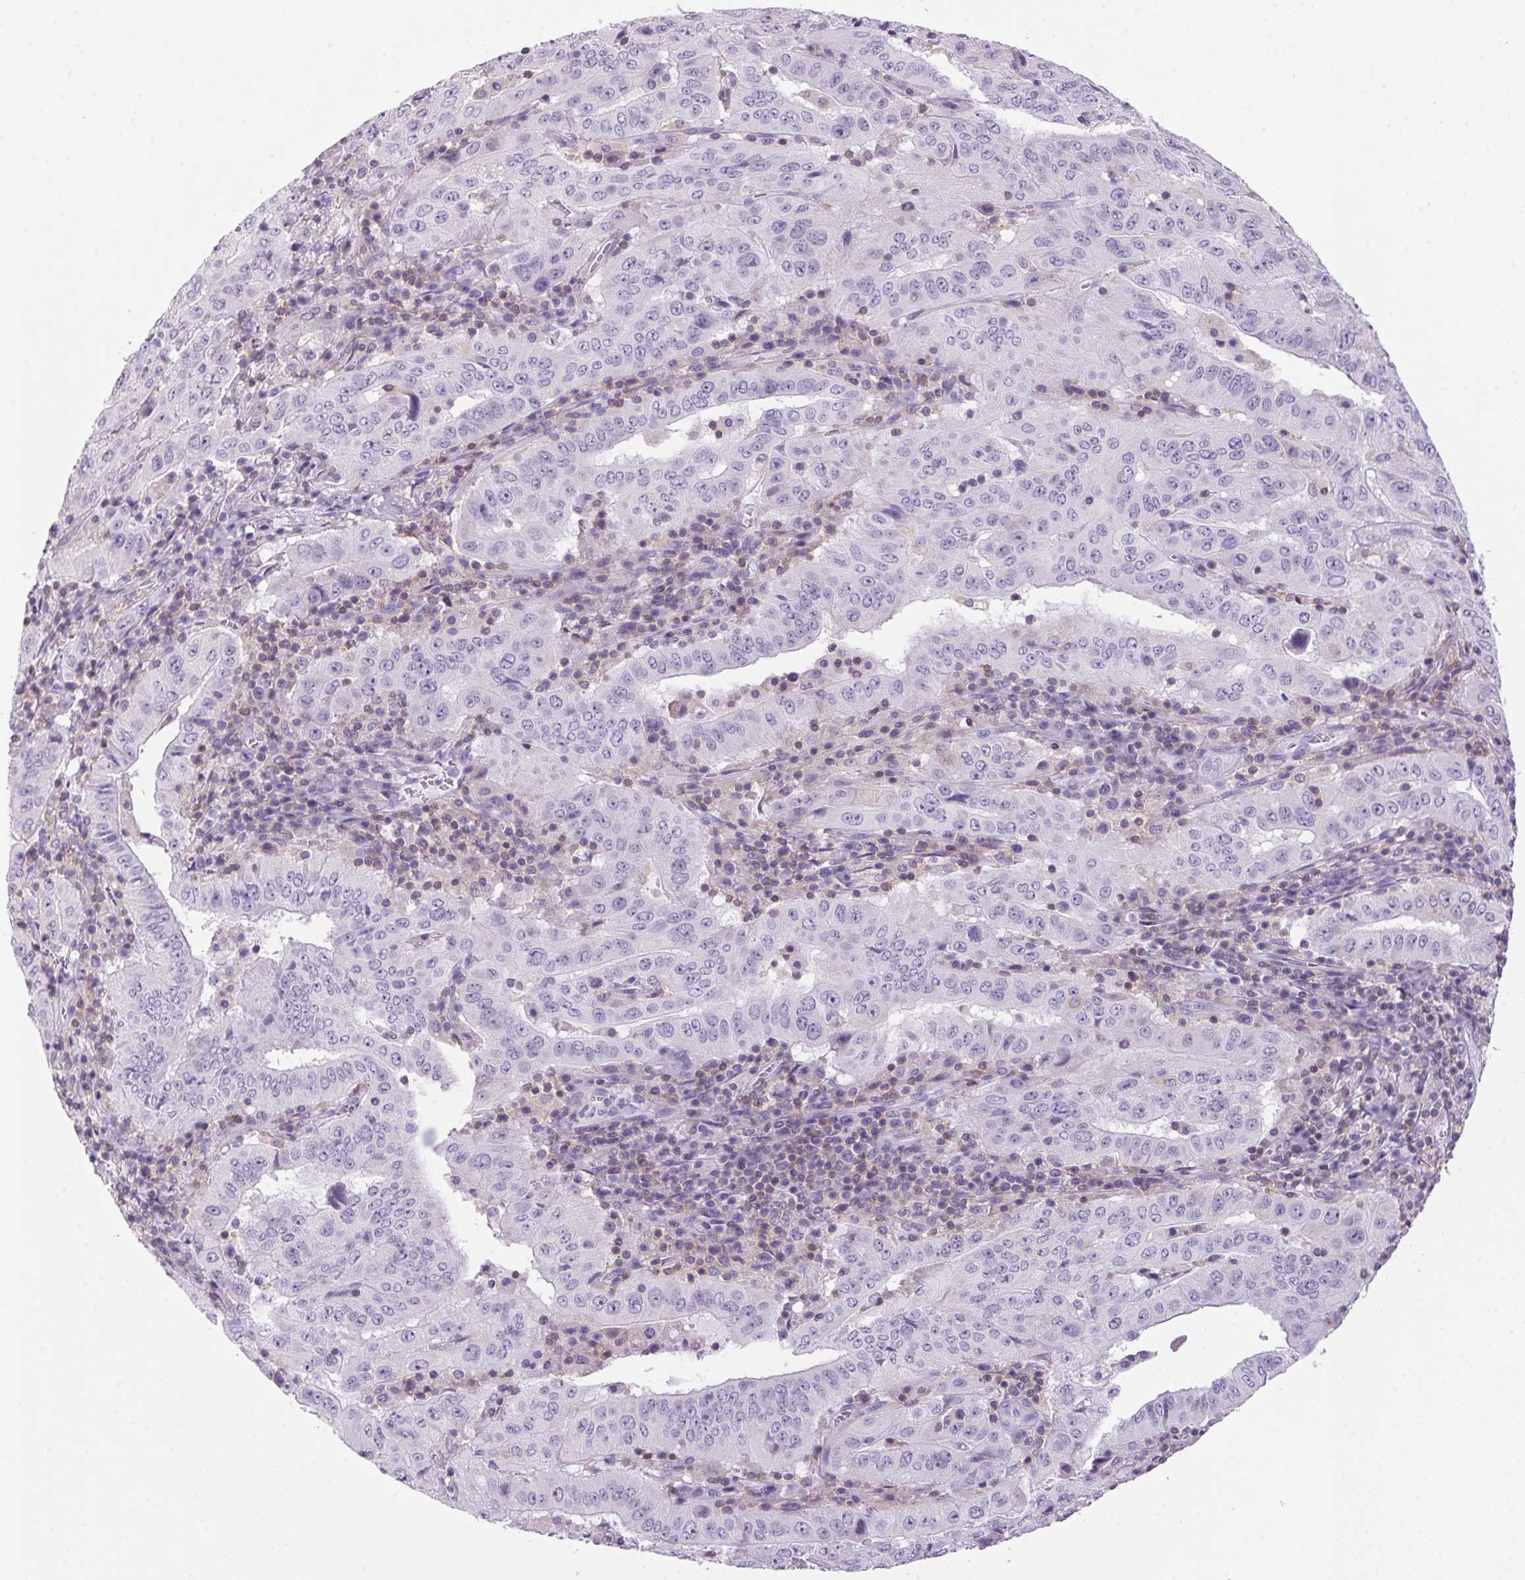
{"staining": {"intensity": "negative", "quantity": "none", "location": "none"}, "tissue": "pancreatic cancer", "cell_type": "Tumor cells", "image_type": "cancer", "snomed": [{"axis": "morphology", "description": "Adenocarcinoma, NOS"}, {"axis": "topography", "description": "Pancreas"}], "caption": "Photomicrograph shows no significant protein staining in tumor cells of pancreatic adenocarcinoma. Brightfield microscopy of immunohistochemistry stained with DAB (brown) and hematoxylin (blue), captured at high magnification.", "gene": "S100A2", "patient": {"sex": "male", "age": 63}}